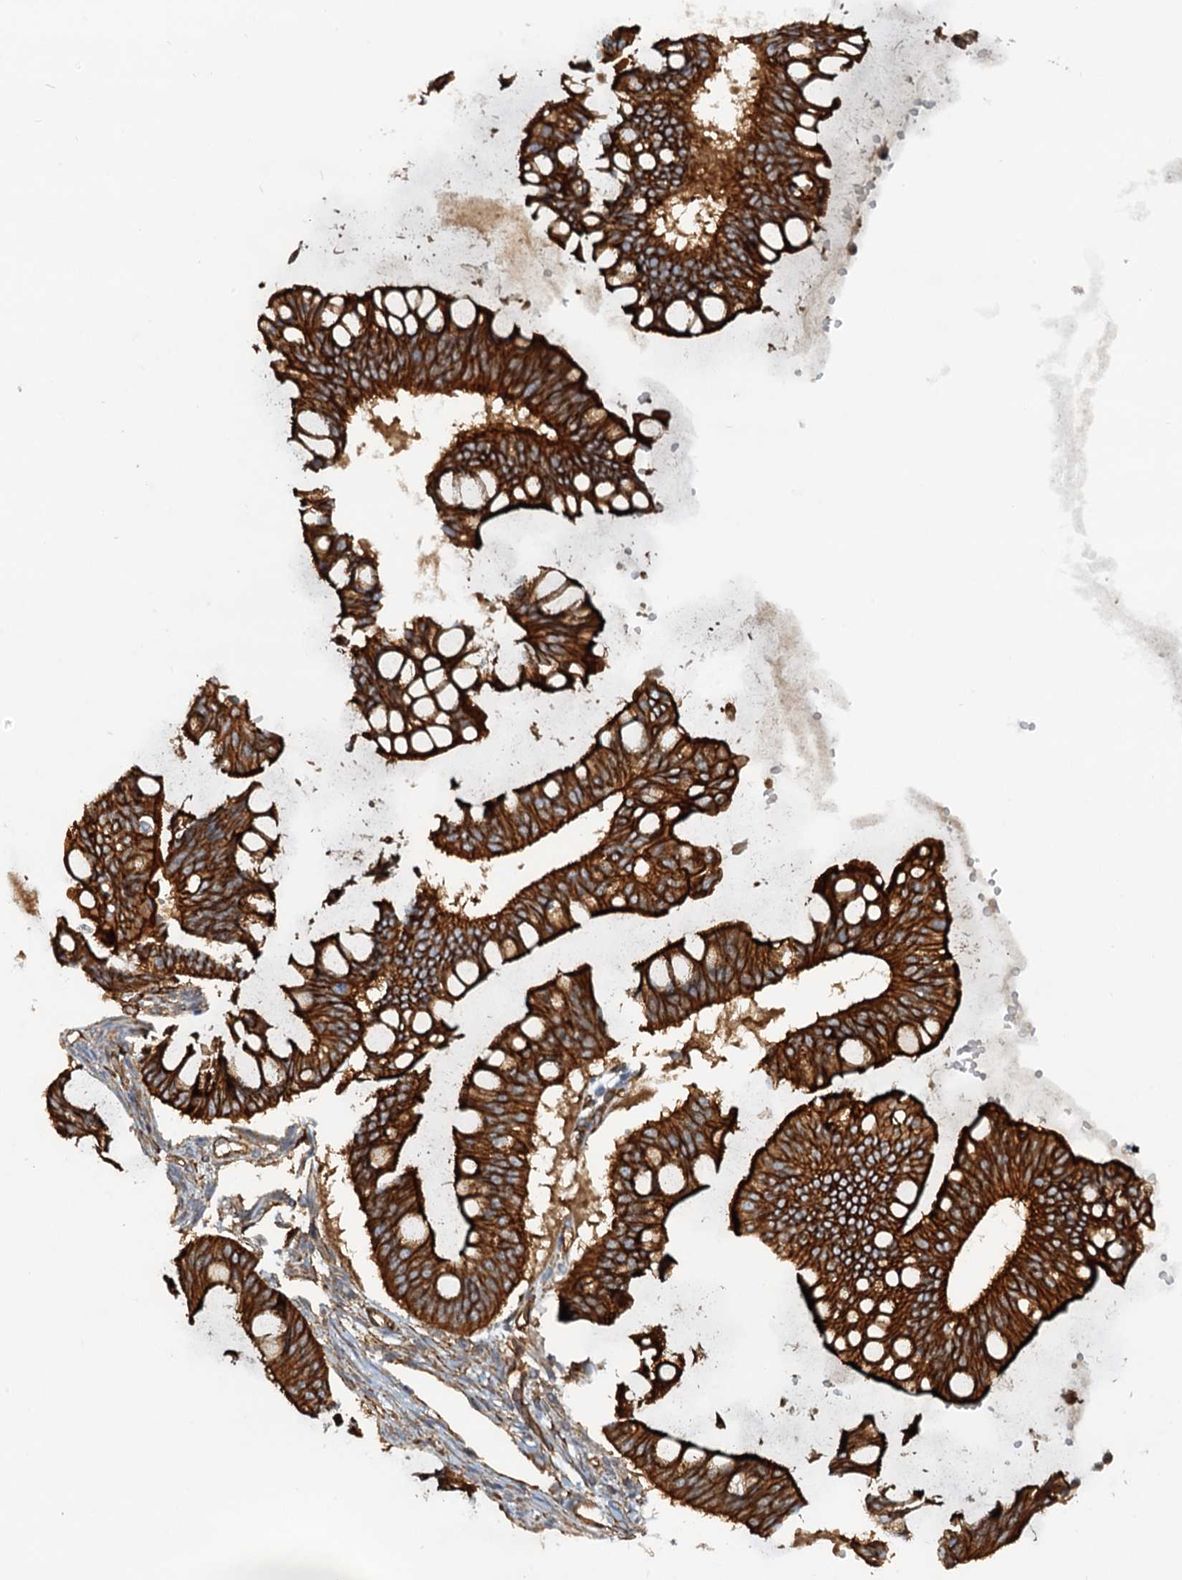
{"staining": {"intensity": "strong", "quantity": ">75%", "location": "cytoplasmic/membranous"}, "tissue": "ovarian cancer", "cell_type": "Tumor cells", "image_type": "cancer", "snomed": [{"axis": "morphology", "description": "Cystadenocarcinoma, mucinous, NOS"}, {"axis": "topography", "description": "Ovary"}], "caption": "Protein expression analysis of human ovarian mucinous cystadenocarcinoma reveals strong cytoplasmic/membranous staining in approximately >75% of tumor cells.", "gene": "NIPAL3", "patient": {"sex": "female", "age": 73}}